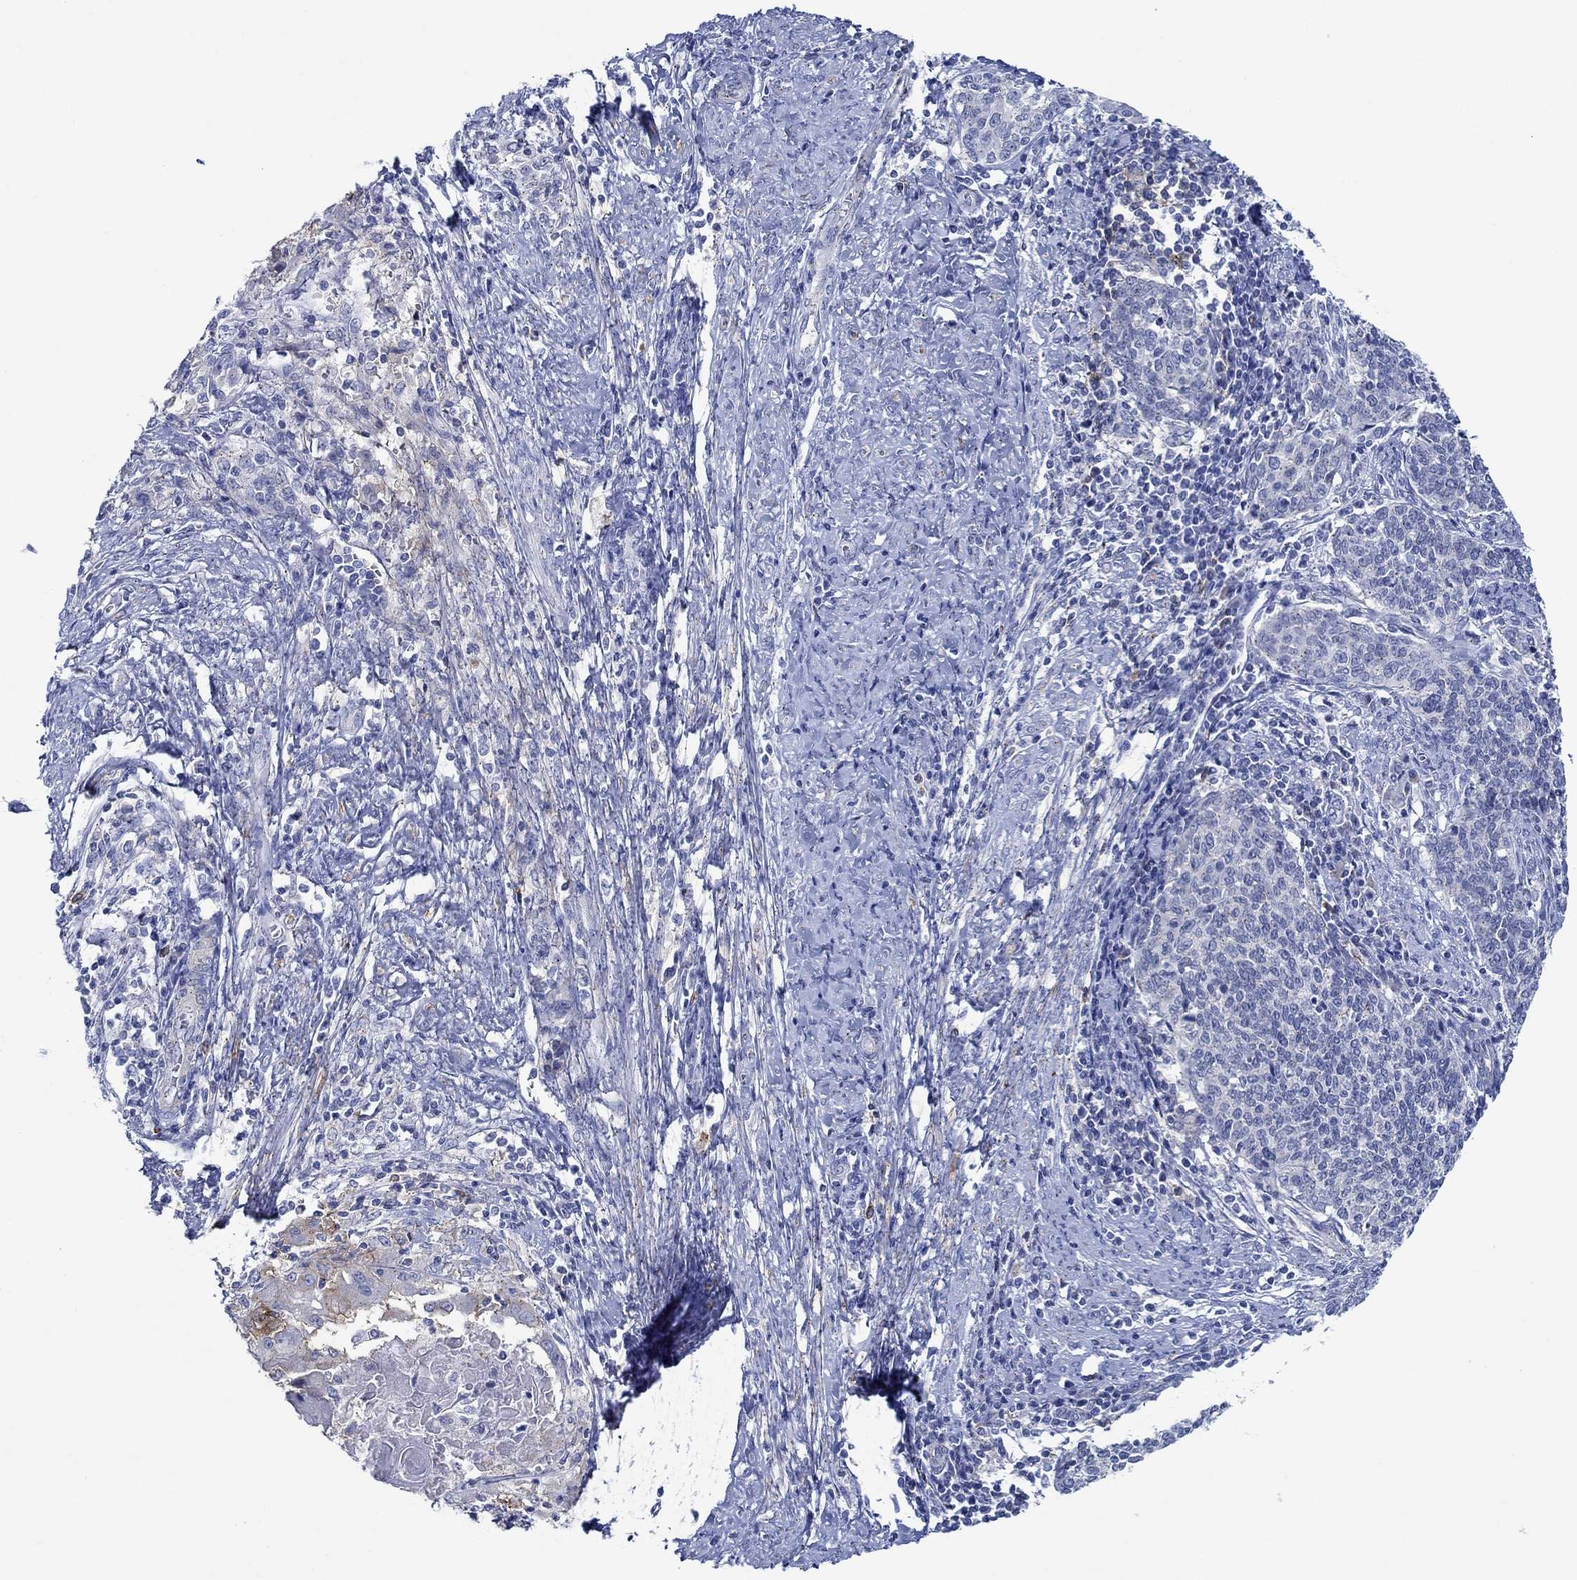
{"staining": {"intensity": "negative", "quantity": "none", "location": "none"}, "tissue": "cervical cancer", "cell_type": "Tumor cells", "image_type": "cancer", "snomed": [{"axis": "morphology", "description": "Squamous cell carcinoma, NOS"}, {"axis": "topography", "description": "Cervix"}], "caption": "This micrograph is of squamous cell carcinoma (cervical) stained with IHC to label a protein in brown with the nuclei are counter-stained blue. There is no positivity in tumor cells.", "gene": "CPM", "patient": {"sex": "female", "age": 39}}